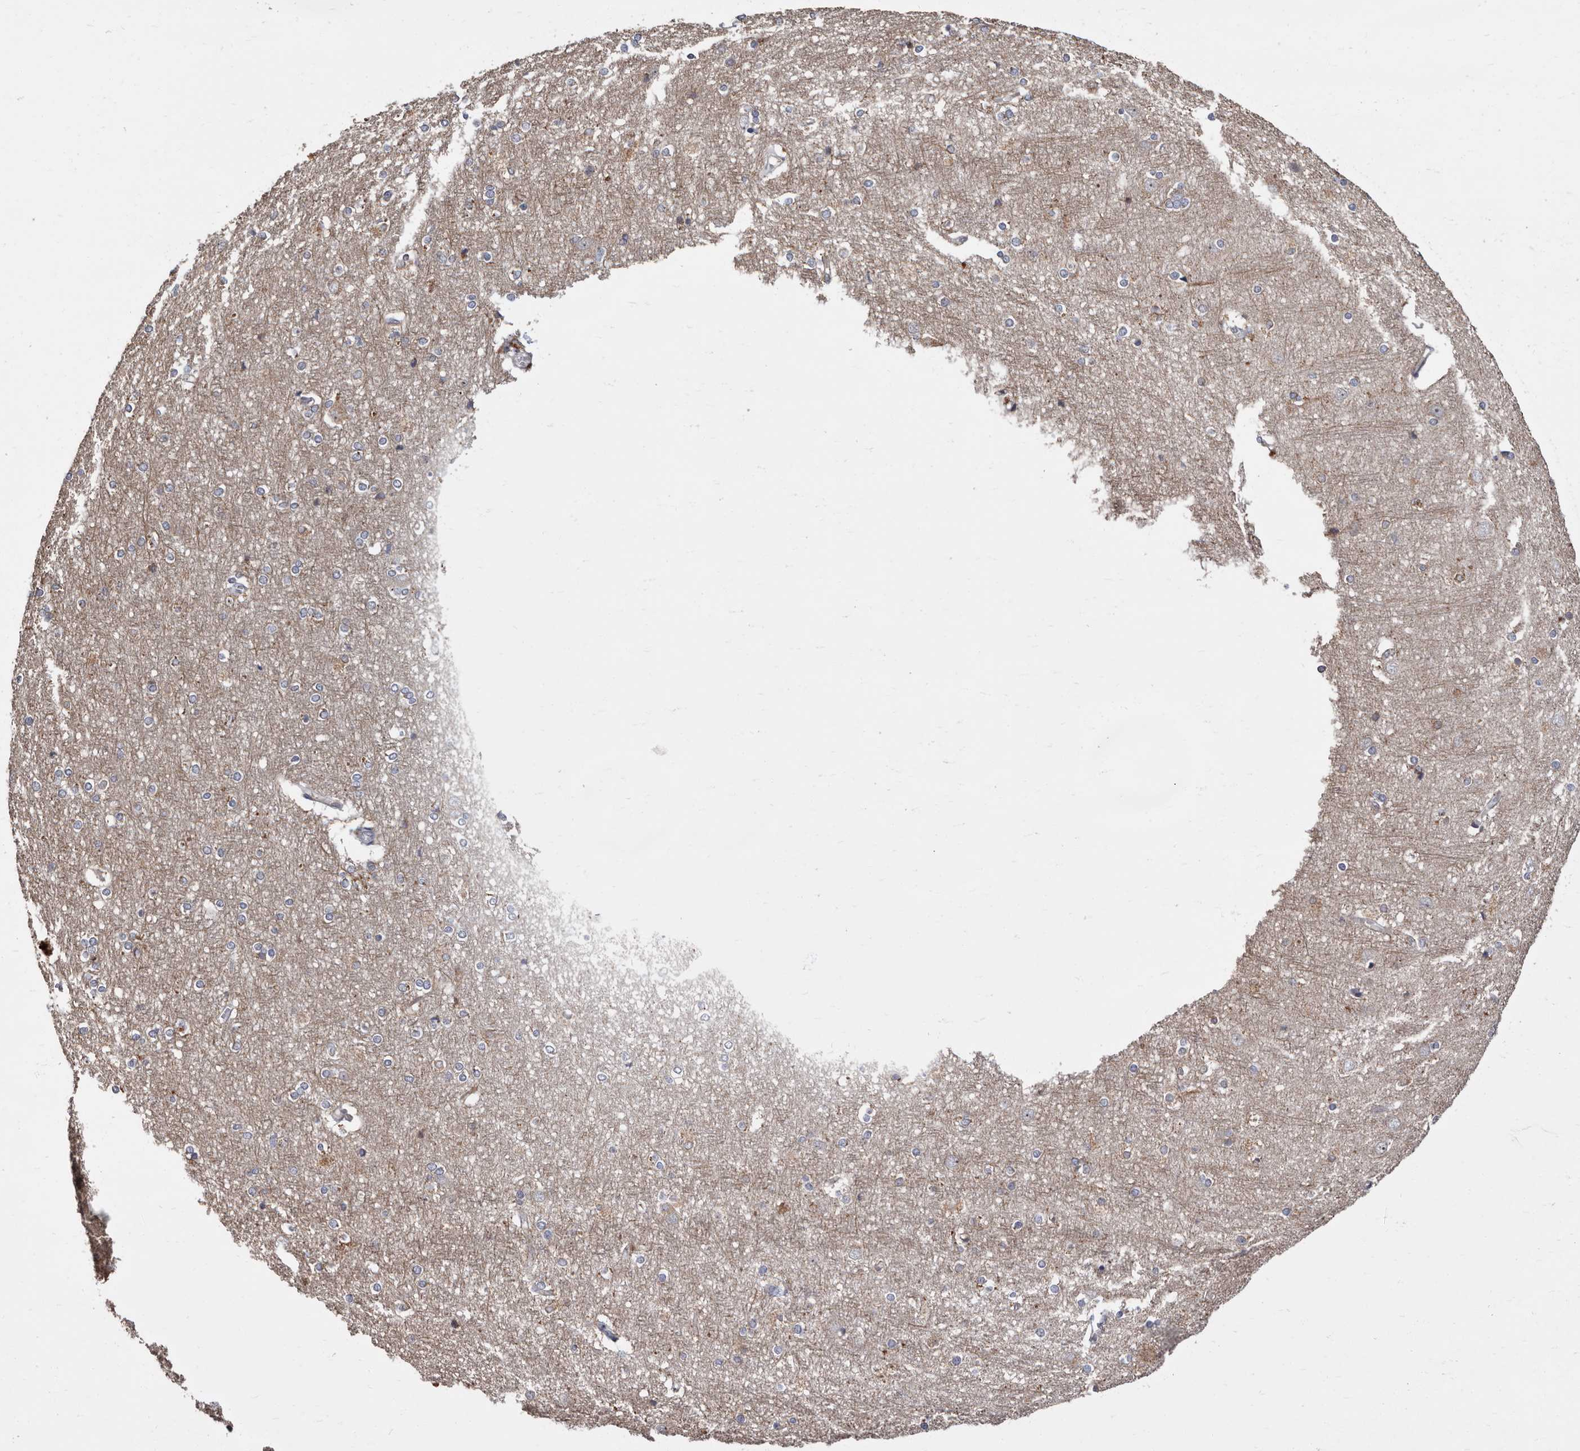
{"staining": {"intensity": "negative", "quantity": "none", "location": "none"}, "tissue": "cerebral cortex", "cell_type": "Endothelial cells", "image_type": "normal", "snomed": [{"axis": "morphology", "description": "Normal tissue, NOS"}, {"axis": "topography", "description": "Cerebral cortex"}], "caption": "The micrograph displays no significant expression in endothelial cells of cerebral cortex.", "gene": "MRPL18", "patient": {"sex": "male", "age": 54}}